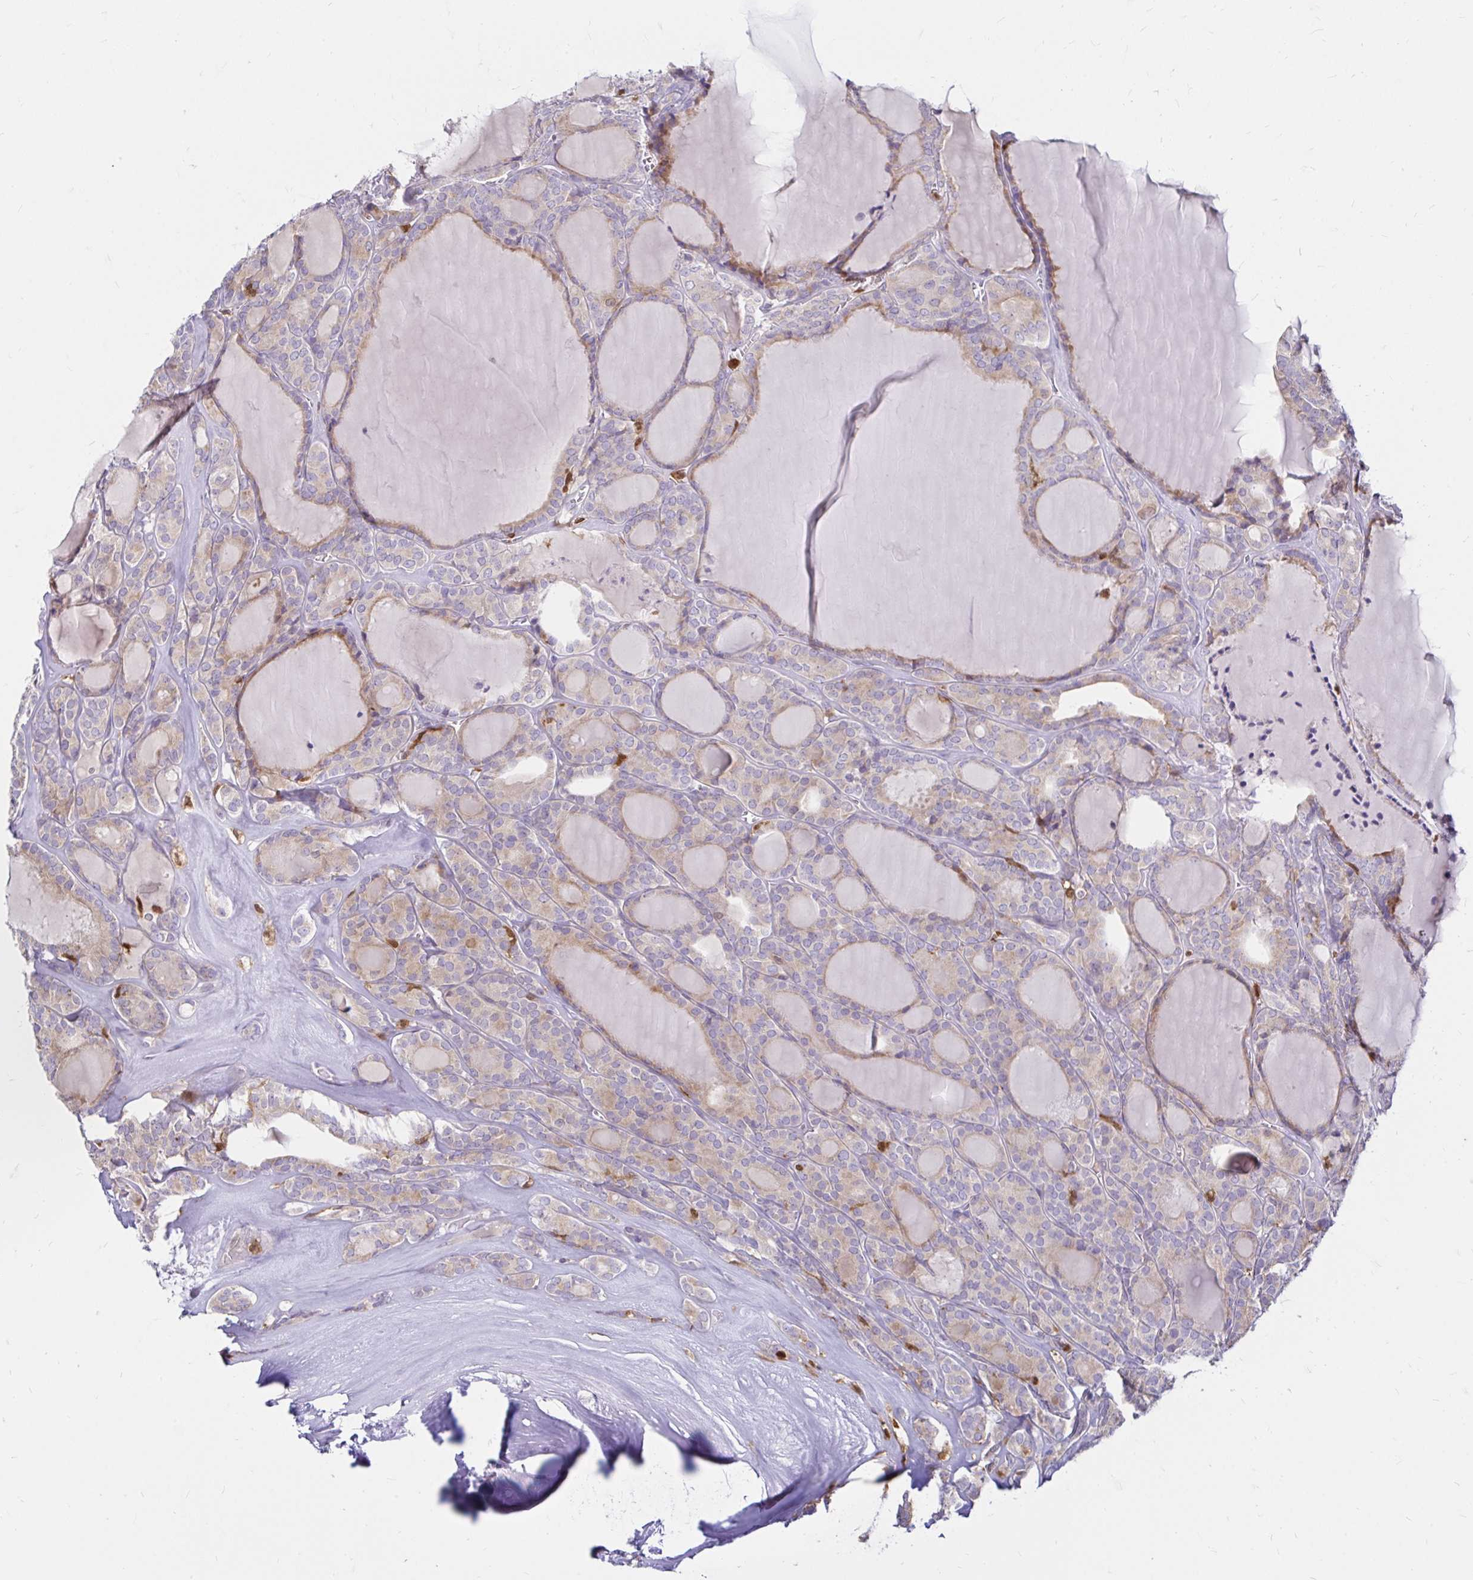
{"staining": {"intensity": "negative", "quantity": "none", "location": "none"}, "tissue": "thyroid cancer", "cell_type": "Tumor cells", "image_type": "cancer", "snomed": [{"axis": "morphology", "description": "Follicular adenoma carcinoma, NOS"}, {"axis": "topography", "description": "Thyroid gland"}], "caption": "DAB (3,3'-diaminobenzidine) immunohistochemical staining of human thyroid cancer (follicular adenoma carcinoma) shows no significant positivity in tumor cells.", "gene": "PYCARD", "patient": {"sex": "male", "age": 74}}